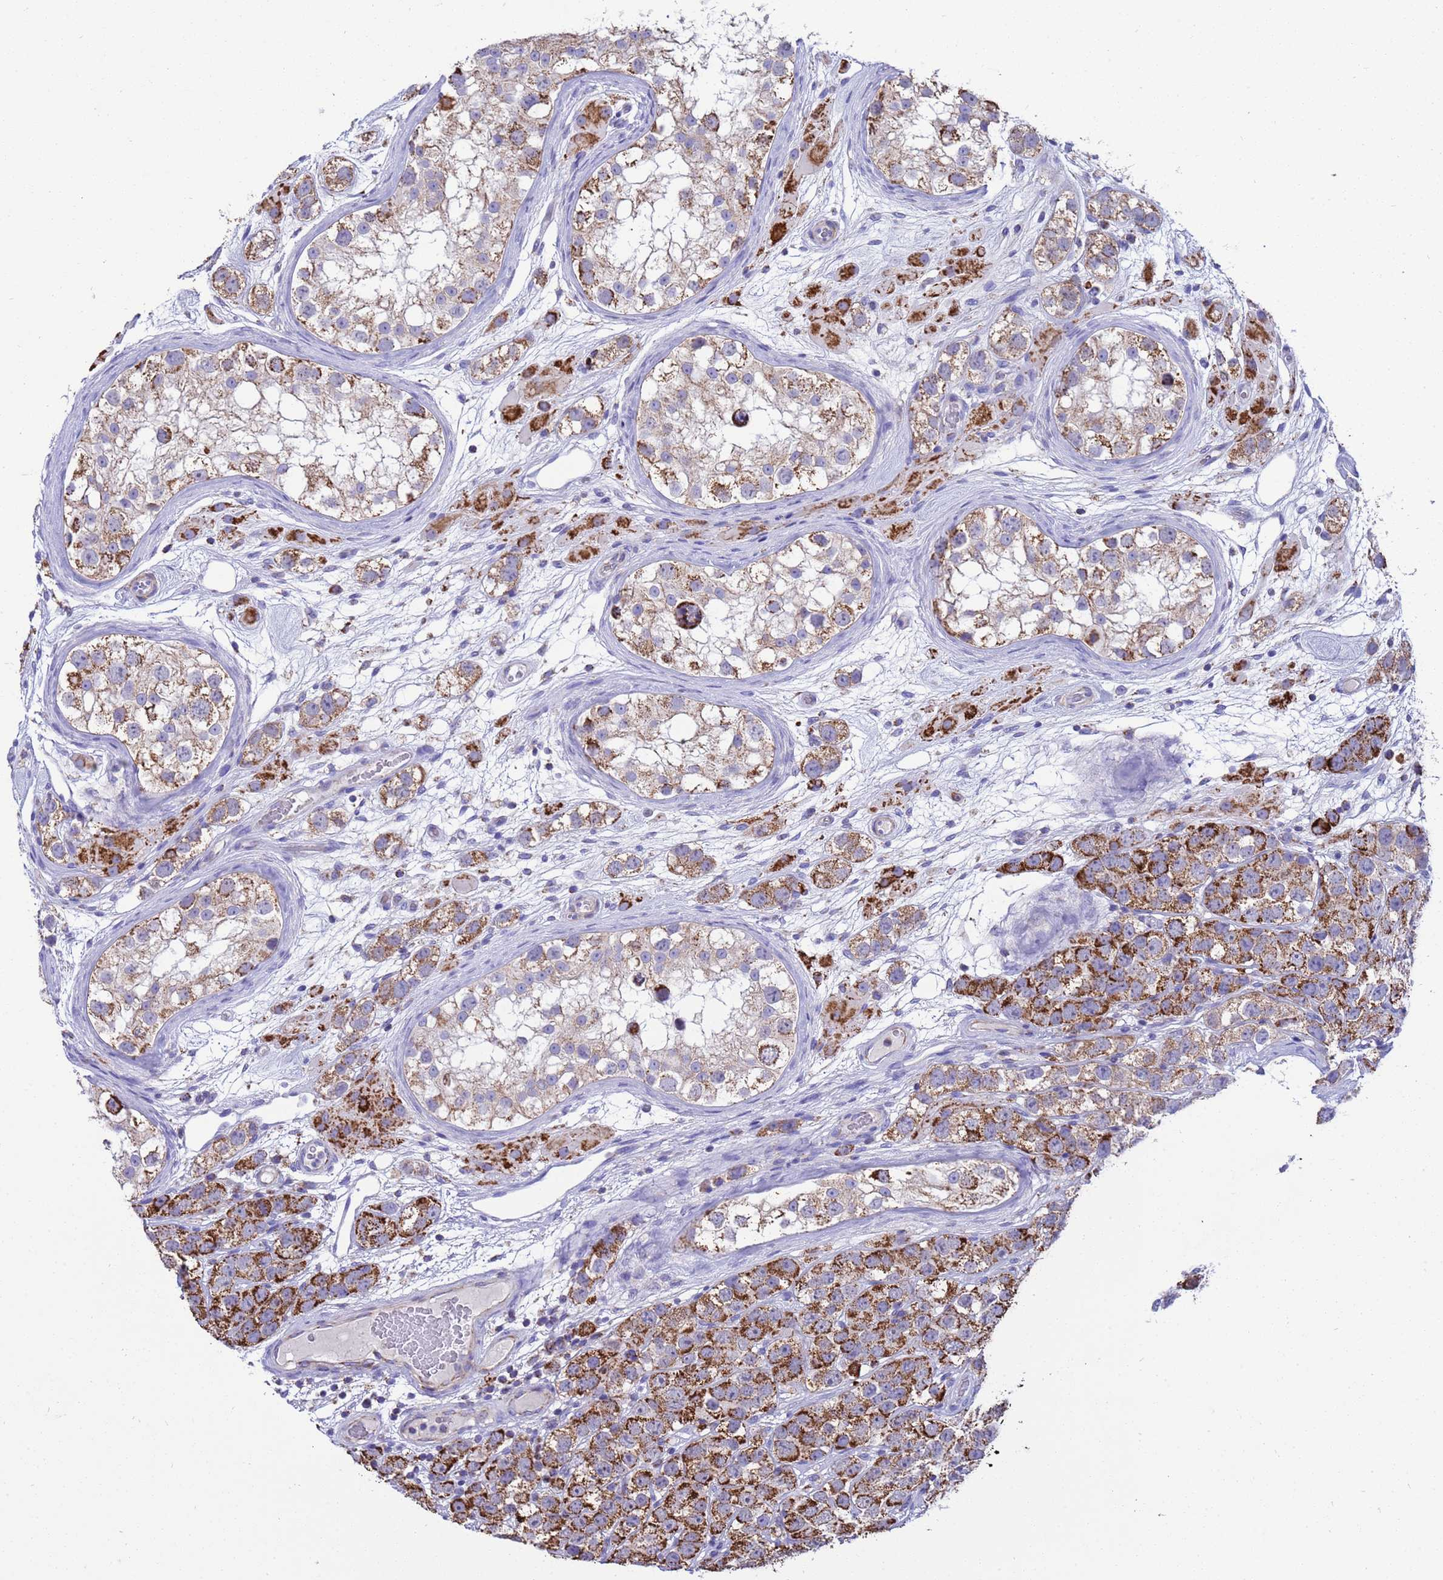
{"staining": {"intensity": "strong", "quantity": ">75%", "location": "cytoplasmic/membranous"}, "tissue": "testis cancer", "cell_type": "Tumor cells", "image_type": "cancer", "snomed": [{"axis": "morphology", "description": "Seminoma, NOS"}, {"axis": "topography", "description": "Testis"}], "caption": "Testis cancer stained with a brown dye shows strong cytoplasmic/membranous positive positivity in approximately >75% of tumor cells.", "gene": "RNF165", "patient": {"sex": "male", "age": 28}}